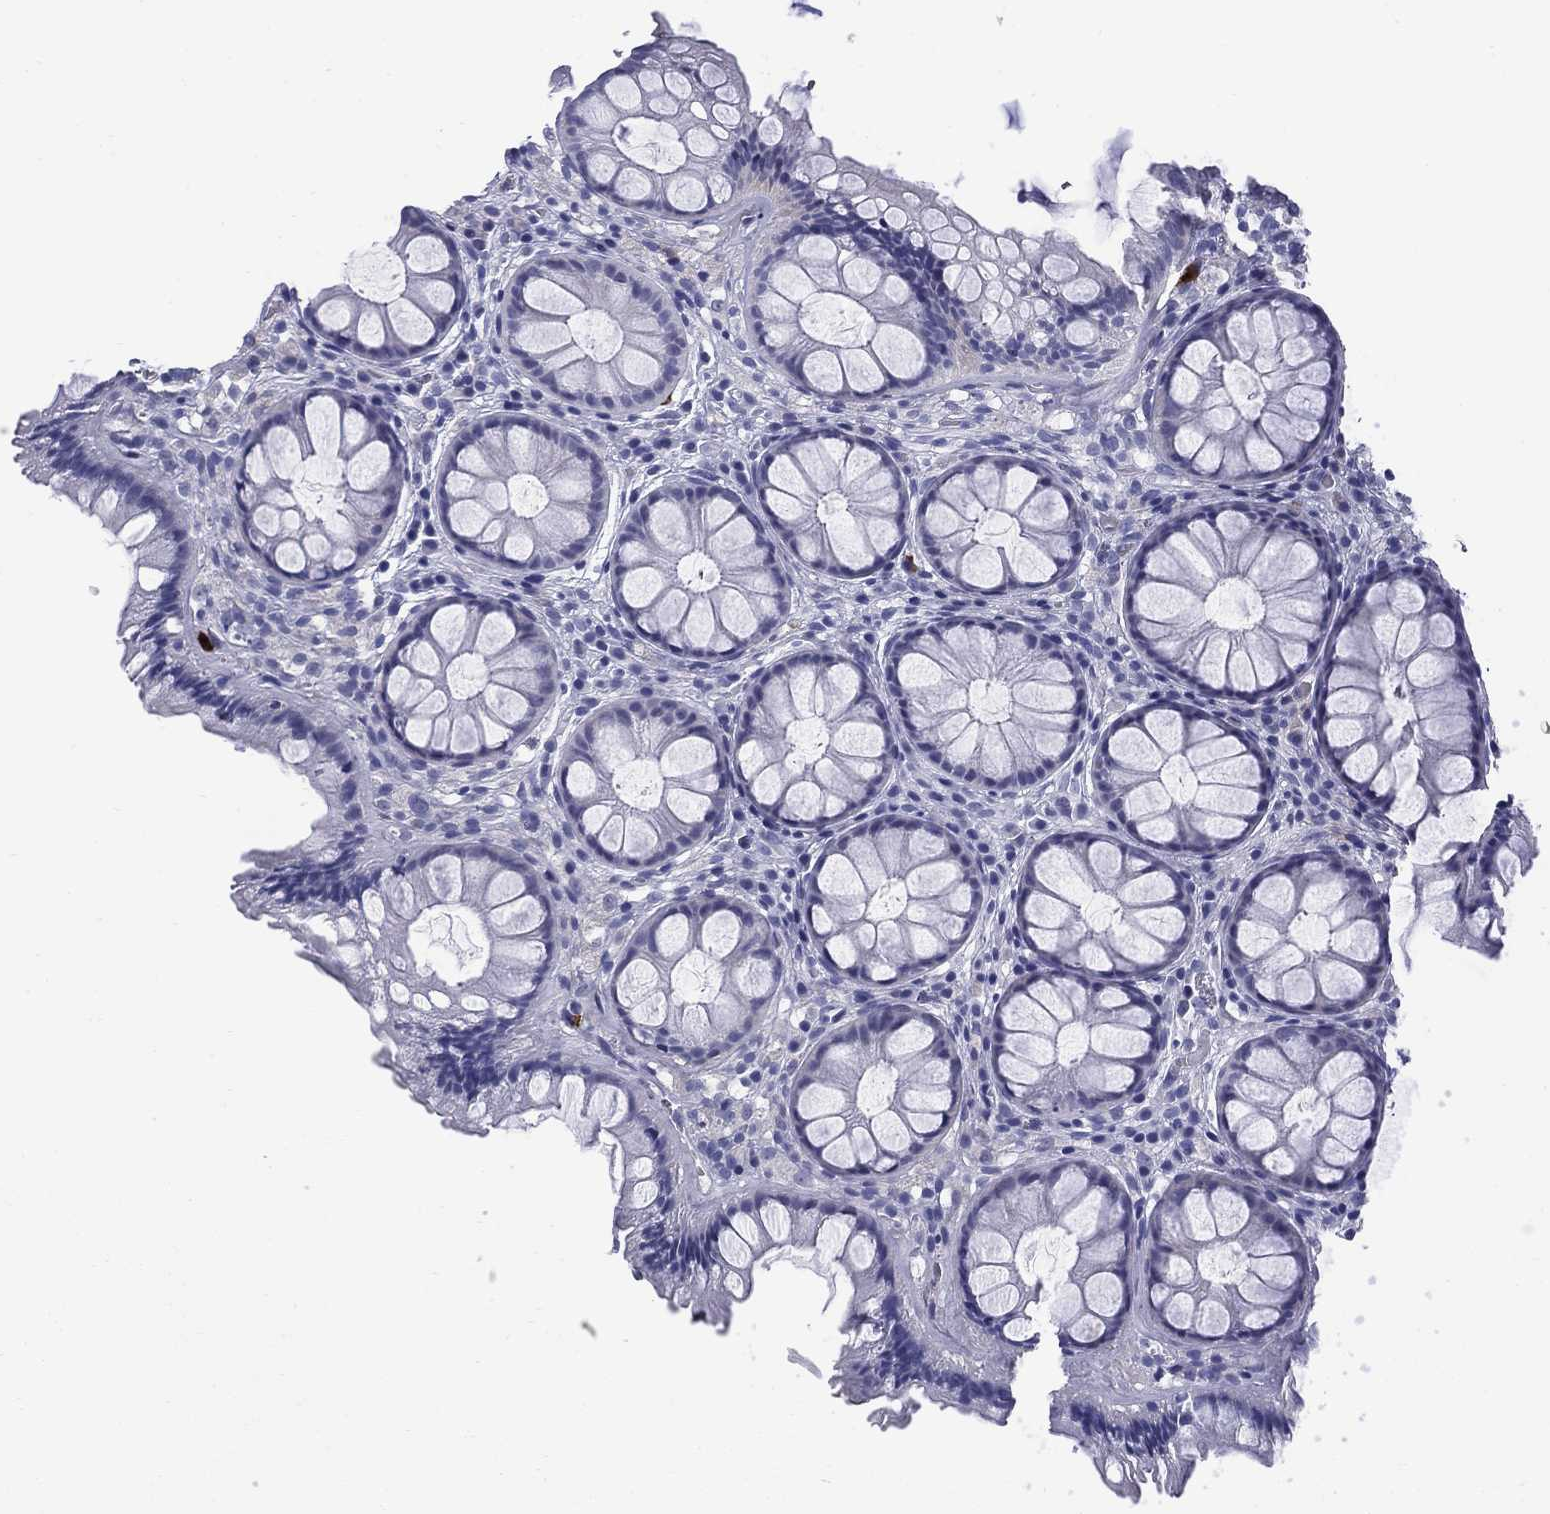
{"staining": {"intensity": "negative", "quantity": "none", "location": "none"}, "tissue": "rectum", "cell_type": "Glandular cells", "image_type": "normal", "snomed": [{"axis": "morphology", "description": "Normal tissue, NOS"}, {"axis": "topography", "description": "Rectum"}], "caption": "Glandular cells show no significant expression in benign rectum. (DAB immunohistochemistry, high magnification).", "gene": "TRIM29", "patient": {"sex": "female", "age": 62}}